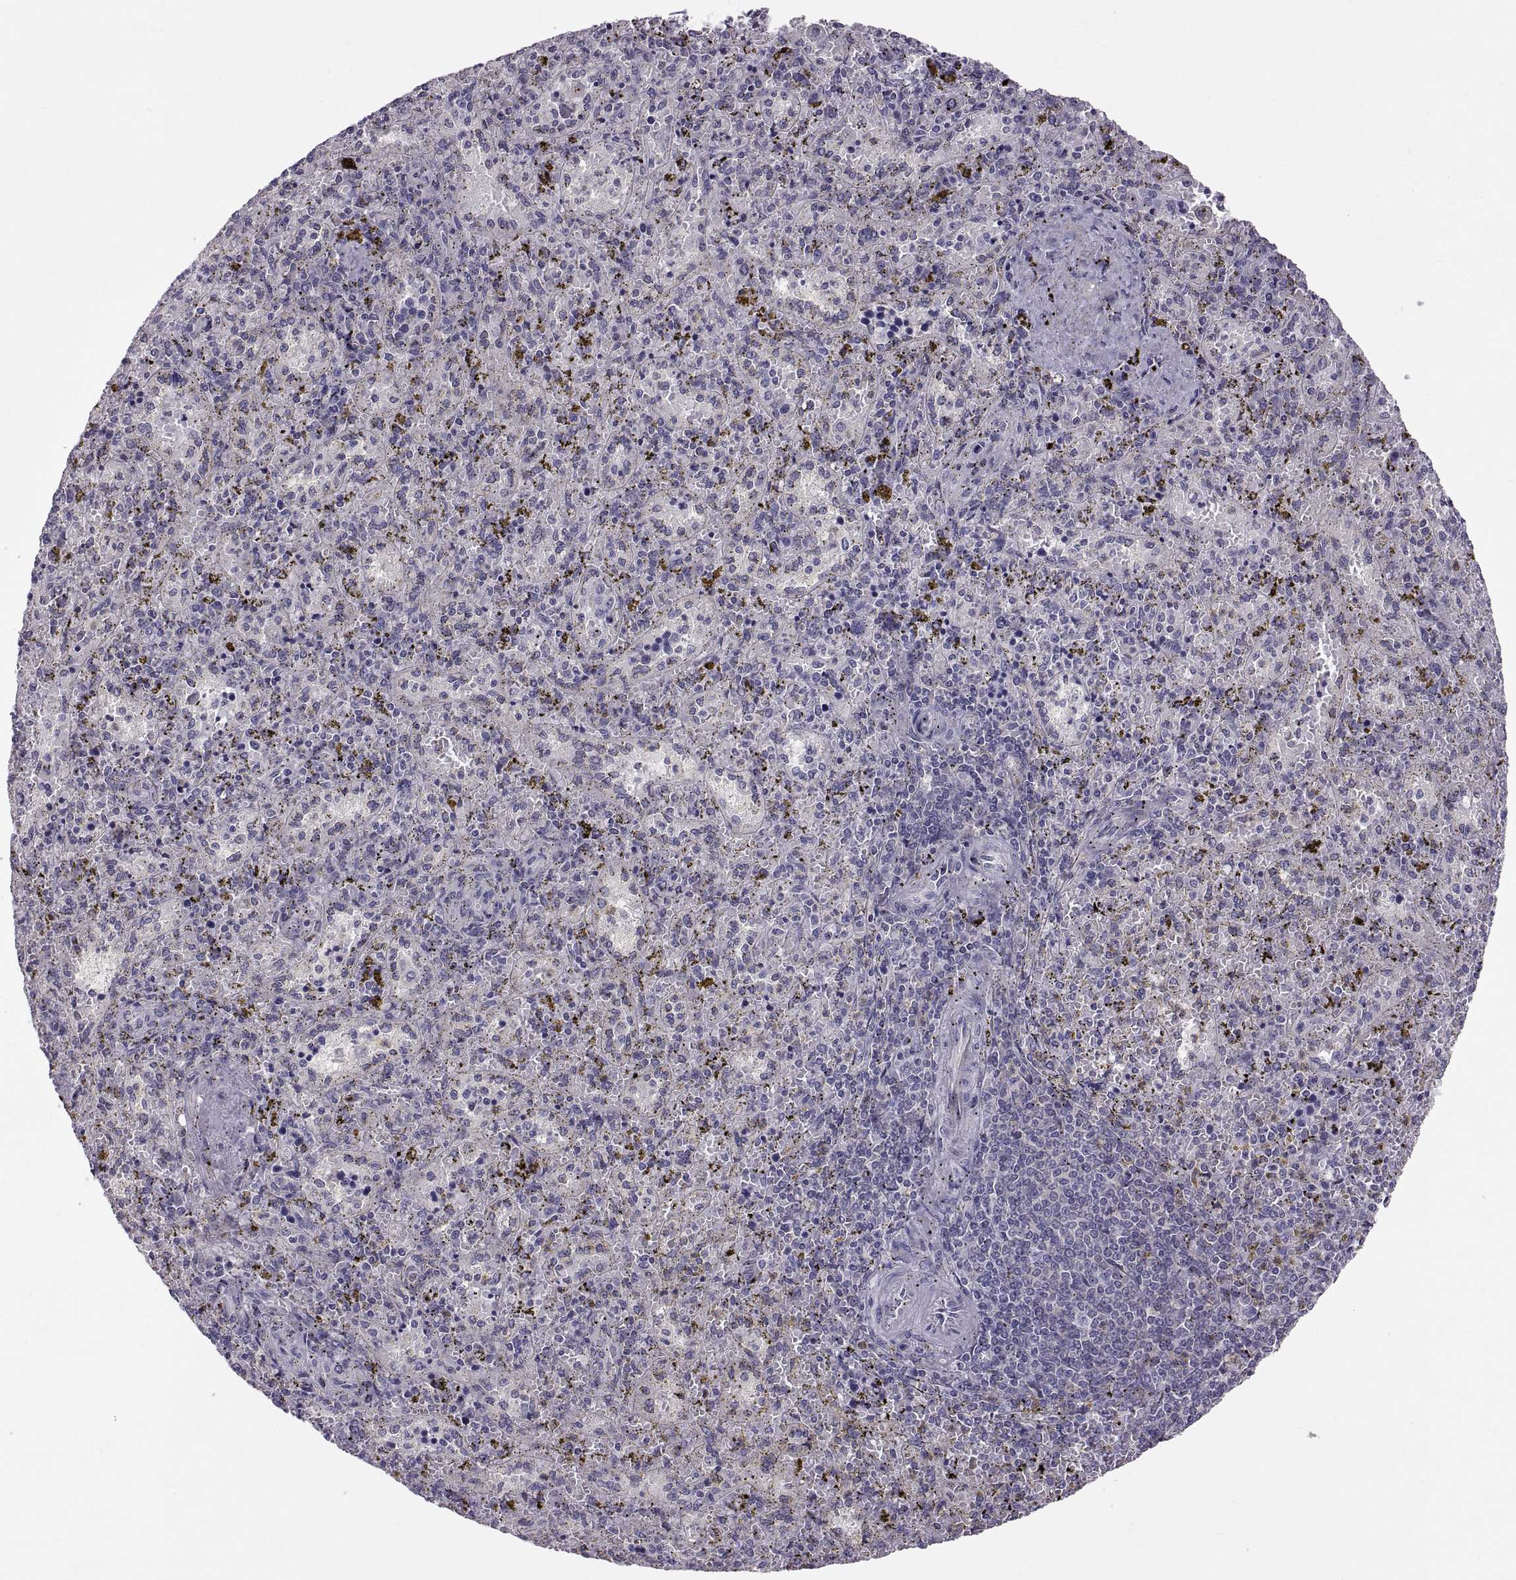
{"staining": {"intensity": "negative", "quantity": "none", "location": "none"}, "tissue": "spleen", "cell_type": "Cells in red pulp", "image_type": "normal", "snomed": [{"axis": "morphology", "description": "Normal tissue, NOS"}, {"axis": "topography", "description": "Spleen"}], "caption": "The photomicrograph demonstrates no staining of cells in red pulp in unremarkable spleen.", "gene": "WFDC8", "patient": {"sex": "female", "age": 50}}